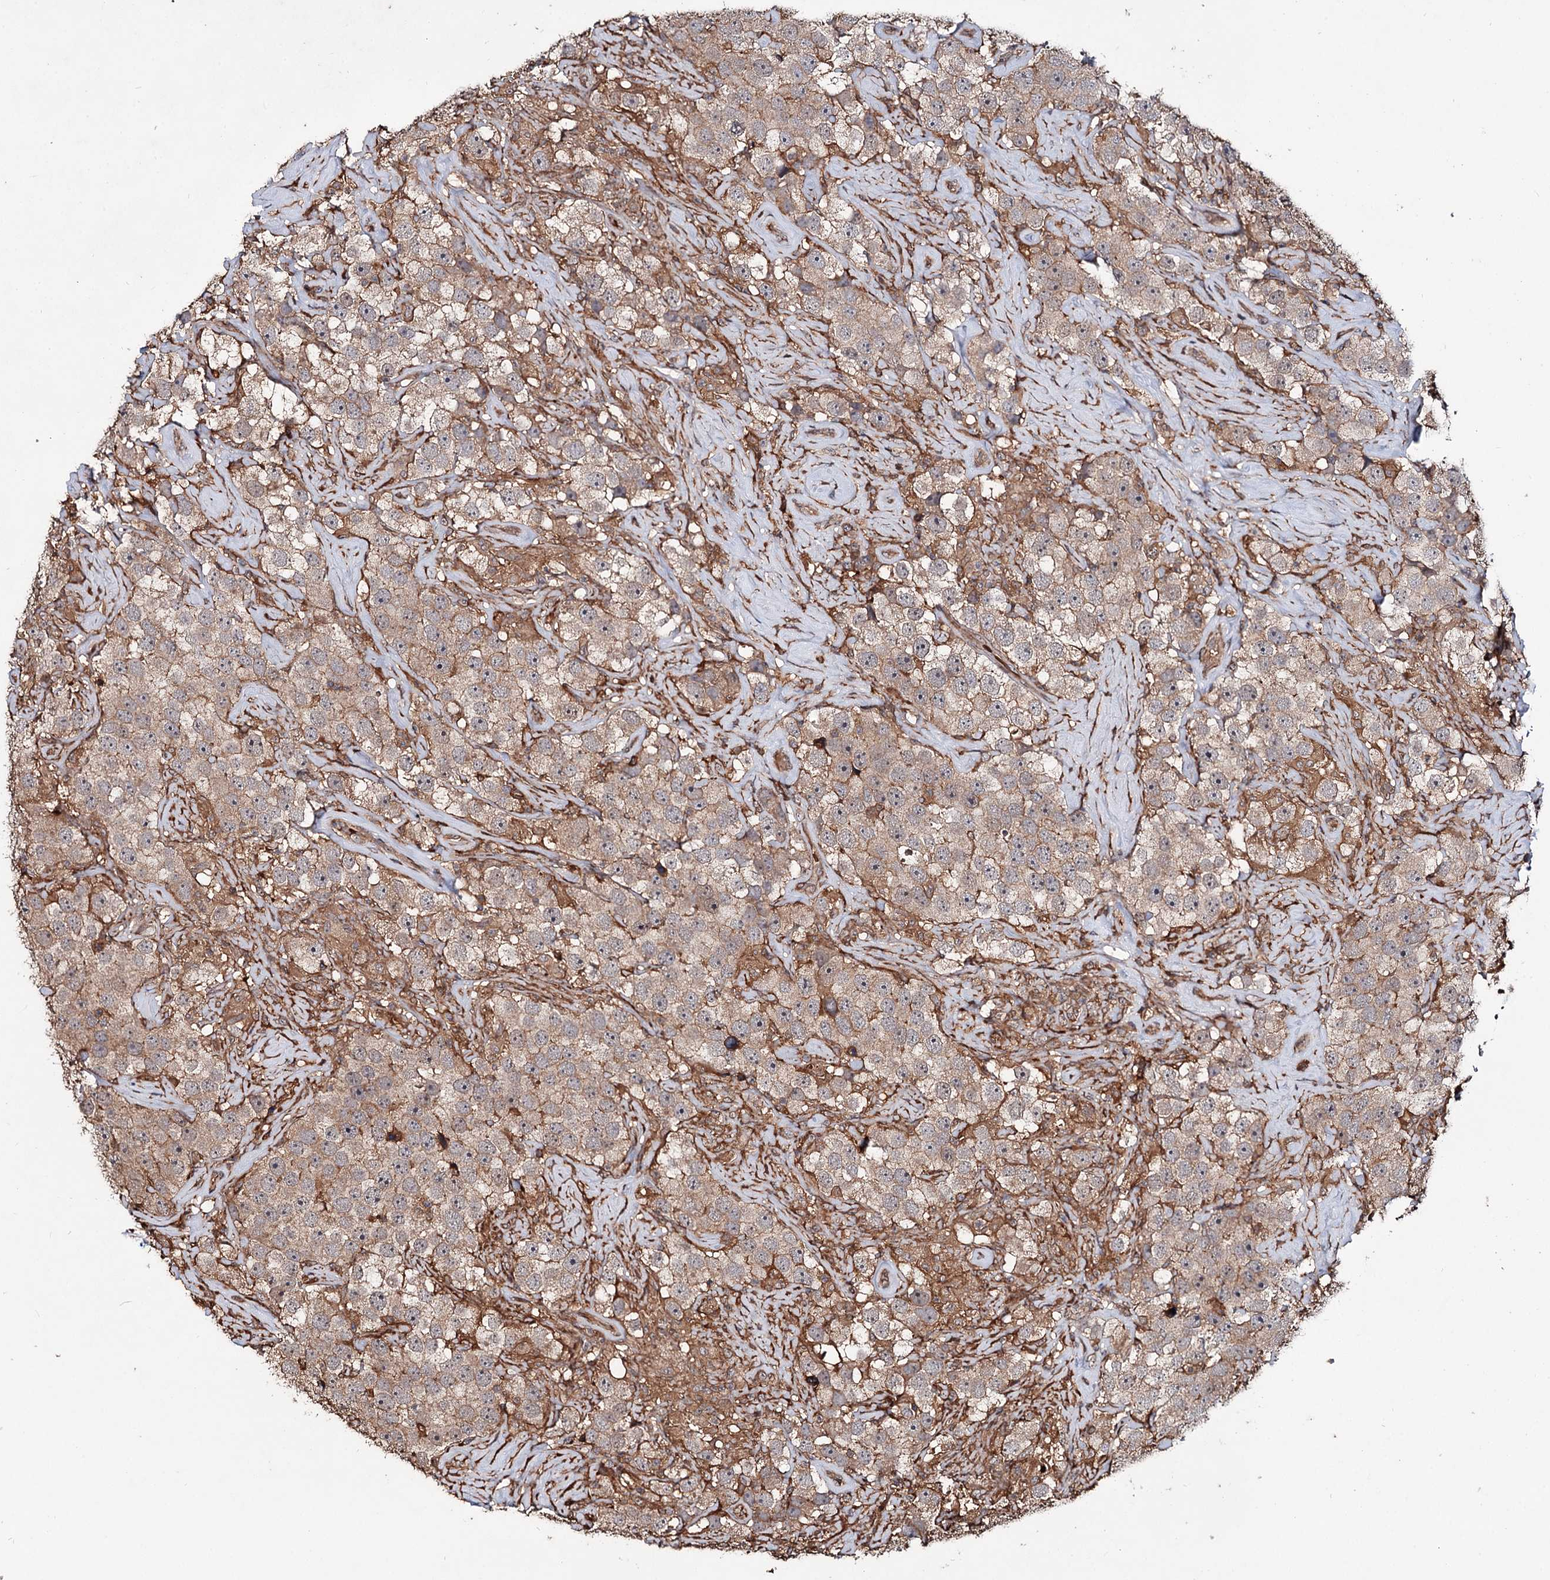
{"staining": {"intensity": "weak", "quantity": ">75%", "location": "cytoplasmic/membranous"}, "tissue": "testis cancer", "cell_type": "Tumor cells", "image_type": "cancer", "snomed": [{"axis": "morphology", "description": "Seminoma, NOS"}, {"axis": "topography", "description": "Testis"}], "caption": "A brown stain highlights weak cytoplasmic/membranous staining of a protein in testis seminoma tumor cells. (IHC, brightfield microscopy, high magnification).", "gene": "GRIP1", "patient": {"sex": "male", "age": 49}}